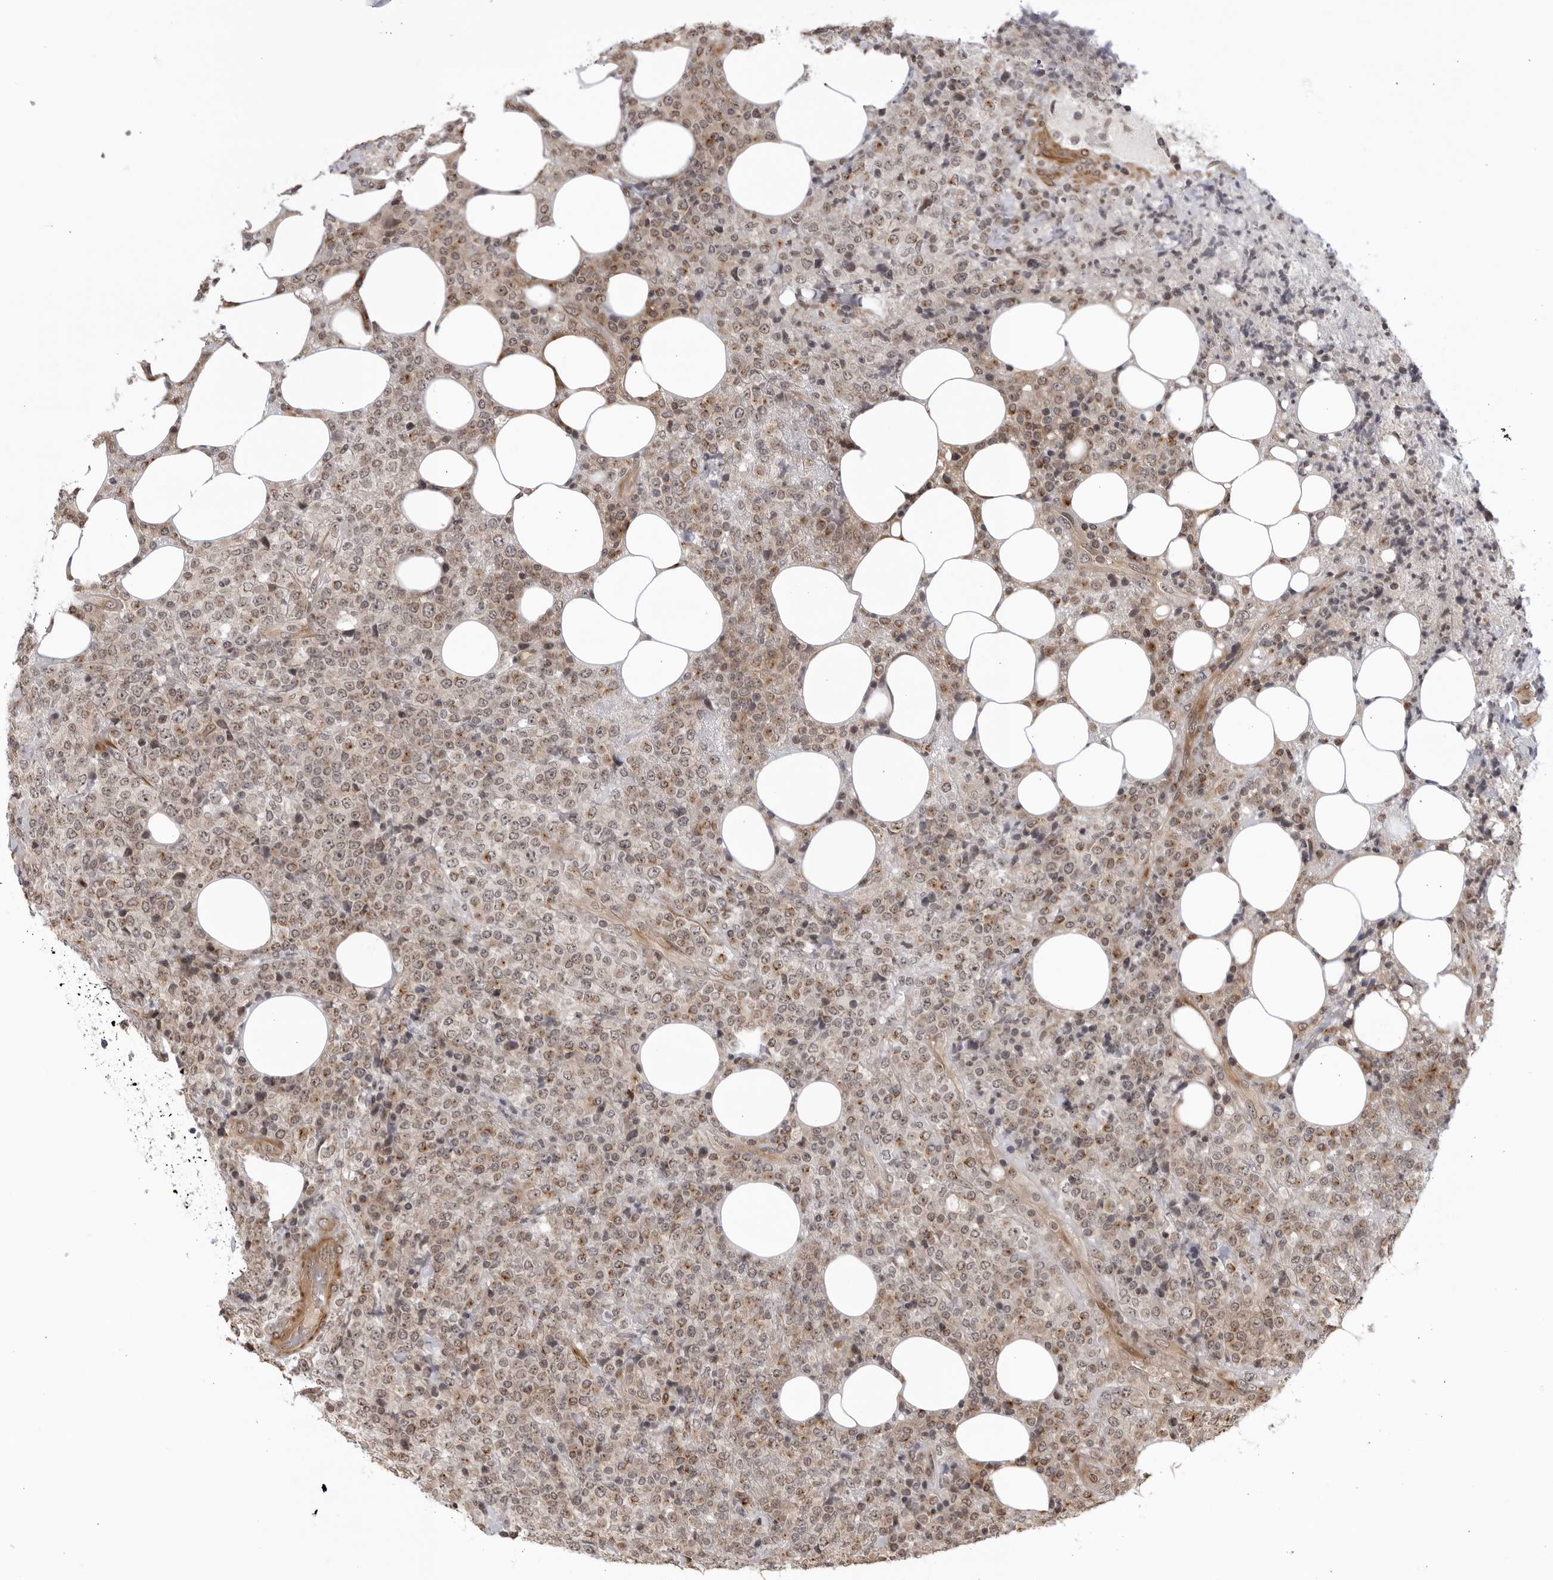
{"staining": {"intensity": "weak", "quantity": ">75%", "location": "nuclear"}, "tissue": "lymphoma", "cell_type": "Tumor cells", "image_type": "cancer", "snomed": [{"axis": "morphology", "description": "Malignant lymphoma, non-Hodgkin's type, High grade"}, {"axis": "topography", "description": "Lymph node"}], "caption": "Immunohistochemistry photomicrograph of neoplastic tissue: human malignant lymphoma, non-Hodgkin's type (high-grade) stained using immunohistochemistry reveals low levels of weak protein expression localized specifically in the nuclear of tumor cells, appearing as a nuclear brown color.", "gene": "CNBD1", "patient": {"sex": "male", "age": 13}}